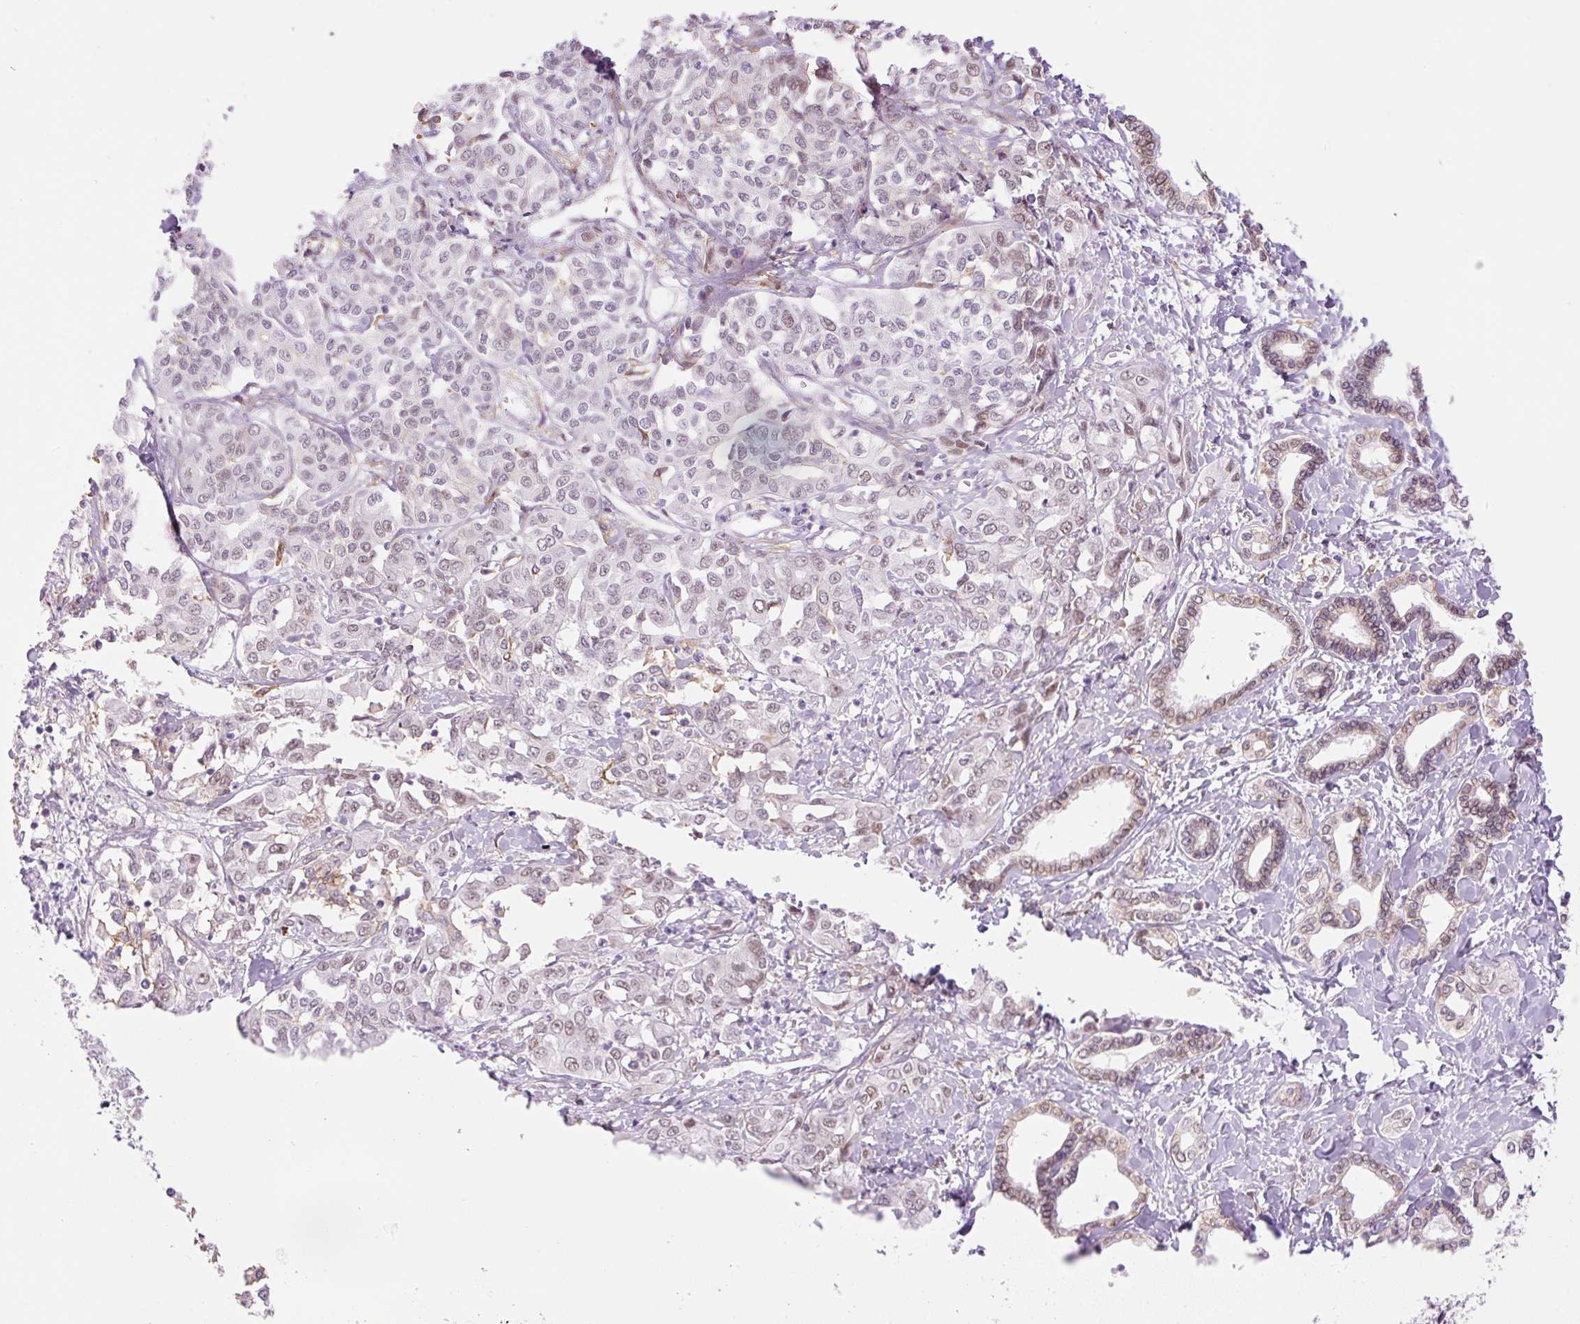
{"staining": {"intensity": "weak", "quantity": ">75%", "location": "nuclear"}, "tissue": "liver cancer", "cell_type": "Tumor cells", "image_type": "cancer", "snomed": [{"axis": "morphology", "description": "Cholangiocarcinoma"}, {"axis": "topography", "description": "Liver"}], "caption": "Immunohistochemical staining of cholangiocarcinoma (liver) exhibits low levels of weak nuclear positivity in approximately >75% of tumor cells. (Brightfield microscopy of DAB IHC at high magnification).", "gene": "PALM3", "patient": {"sex": "female", "age": 77}}